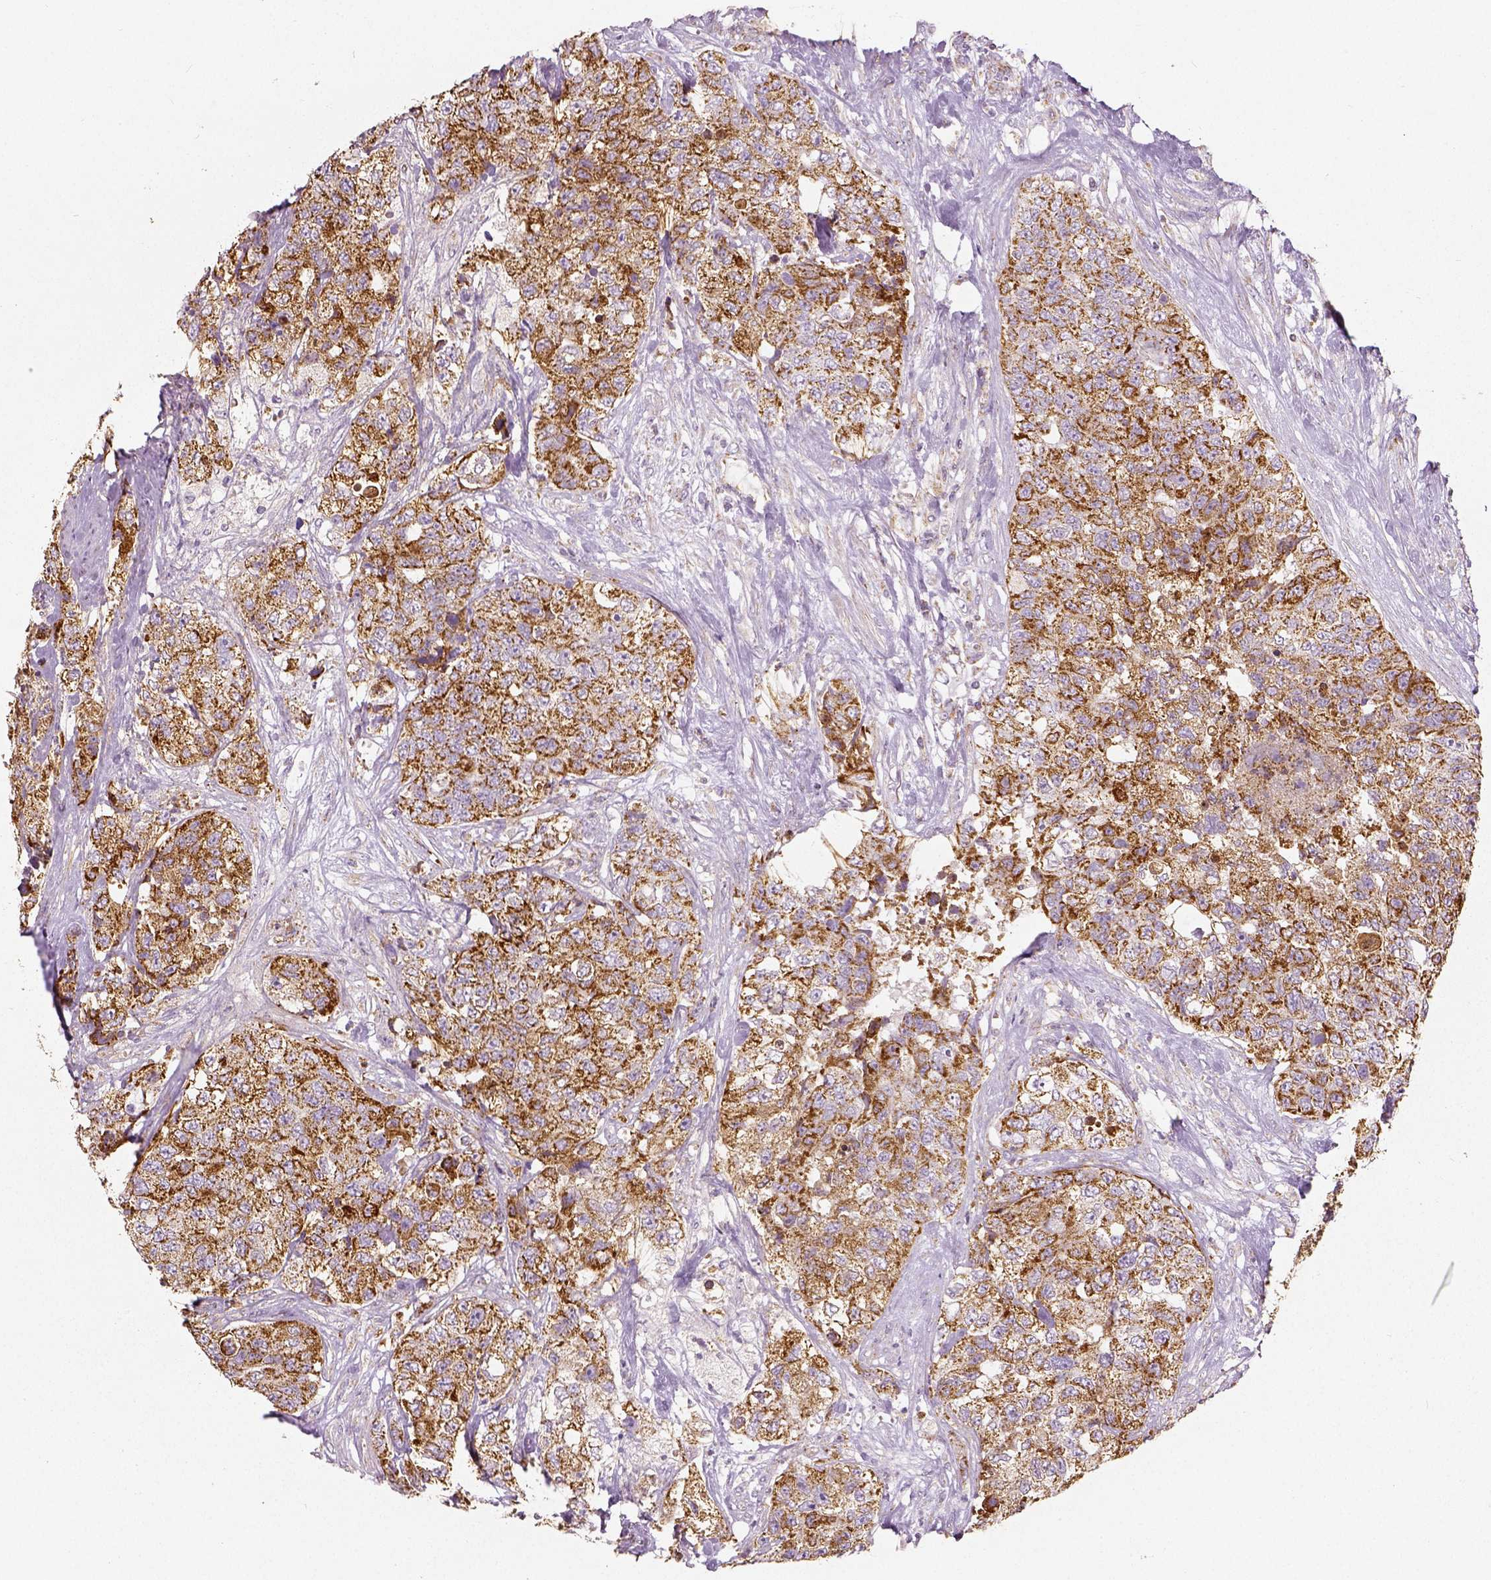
{"staining": {"intensity": "moderate", "quantity": ">75%", "location": "cytoplasmic/membranous"}, "tissue": "urothelial cancer", "cell_type": "Tumor cells", "image_type": "cancer", "snomed": [{"axis": "morphology", "description": "Urothelial carcinoma, High grade"}, {"axis": "topography", "description": "Urinary bladder"}], "caption": "IHC (DAB (3,3'-diaminobenzidine)) staining of urothelial cancer exhibits moderate cytoplasmic/membranous protein expression in about >75% of tumor cells.", "gene": "PGAM5", "patient": {"sex": "female", "age": 78}}